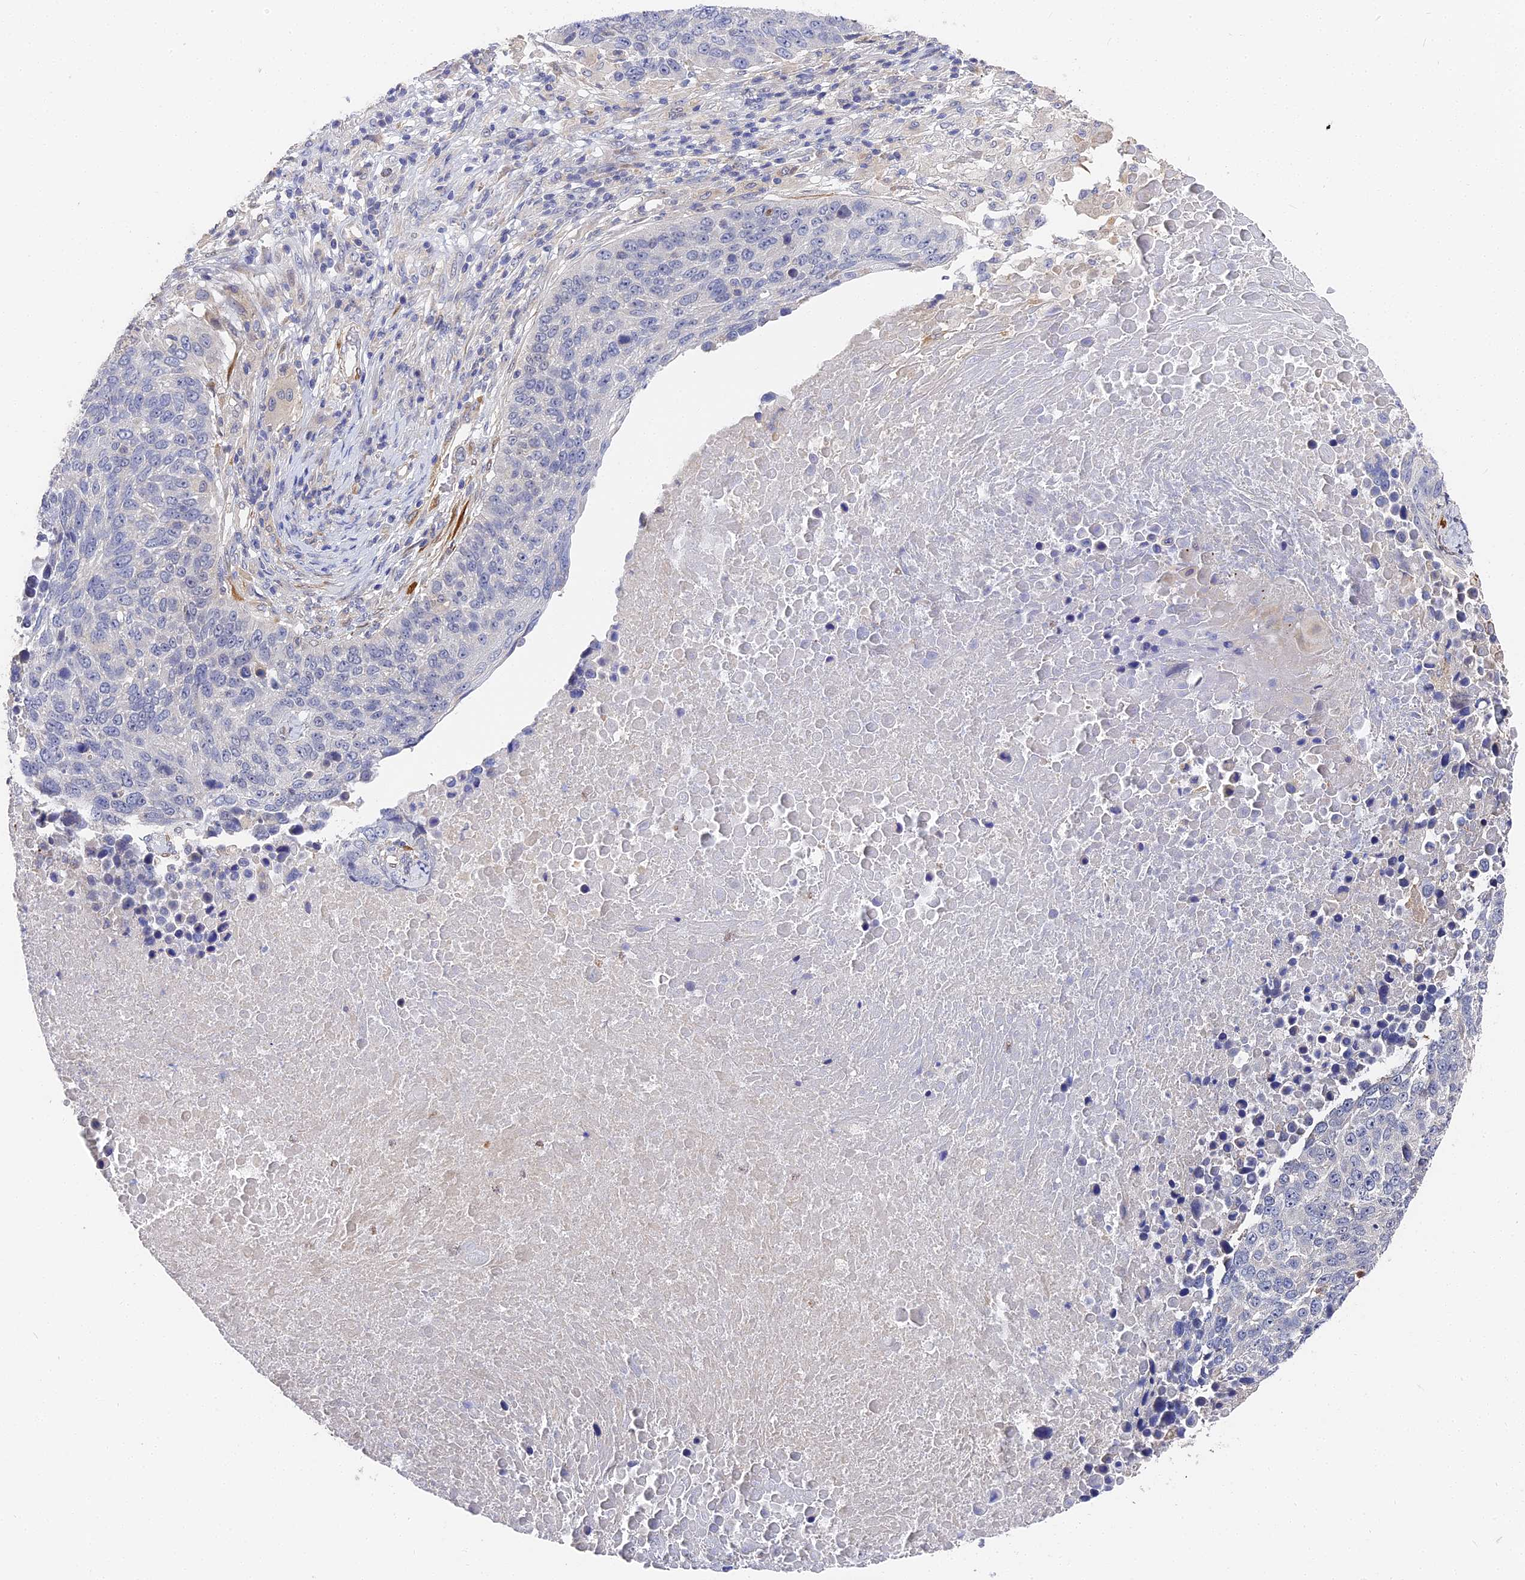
{"staining": {"intensity": "negative", "quantity": "none", "location": "none"}, "tissue": "lung cancer", "cell_type": "Tumor cells", "image_type": "cancer", "snomed": [{"axis": "morphology", "description": "Normal tissue, NOS"}, {"axis": "morphology", "description": "Squamous cell carcinoma, NOS"}, {"axis": "topography", "description": "Lymph node"}, {"axis": "topography", "description": "Lung"}], "caption": "High power microscopy image of an immunohistochemistry histopathology image of squamous cell carcinoma (lung), revealing no significant expression in tumor cells.", "gene": "CCDC113", "patient": {"sex": "male", "age": 66}}